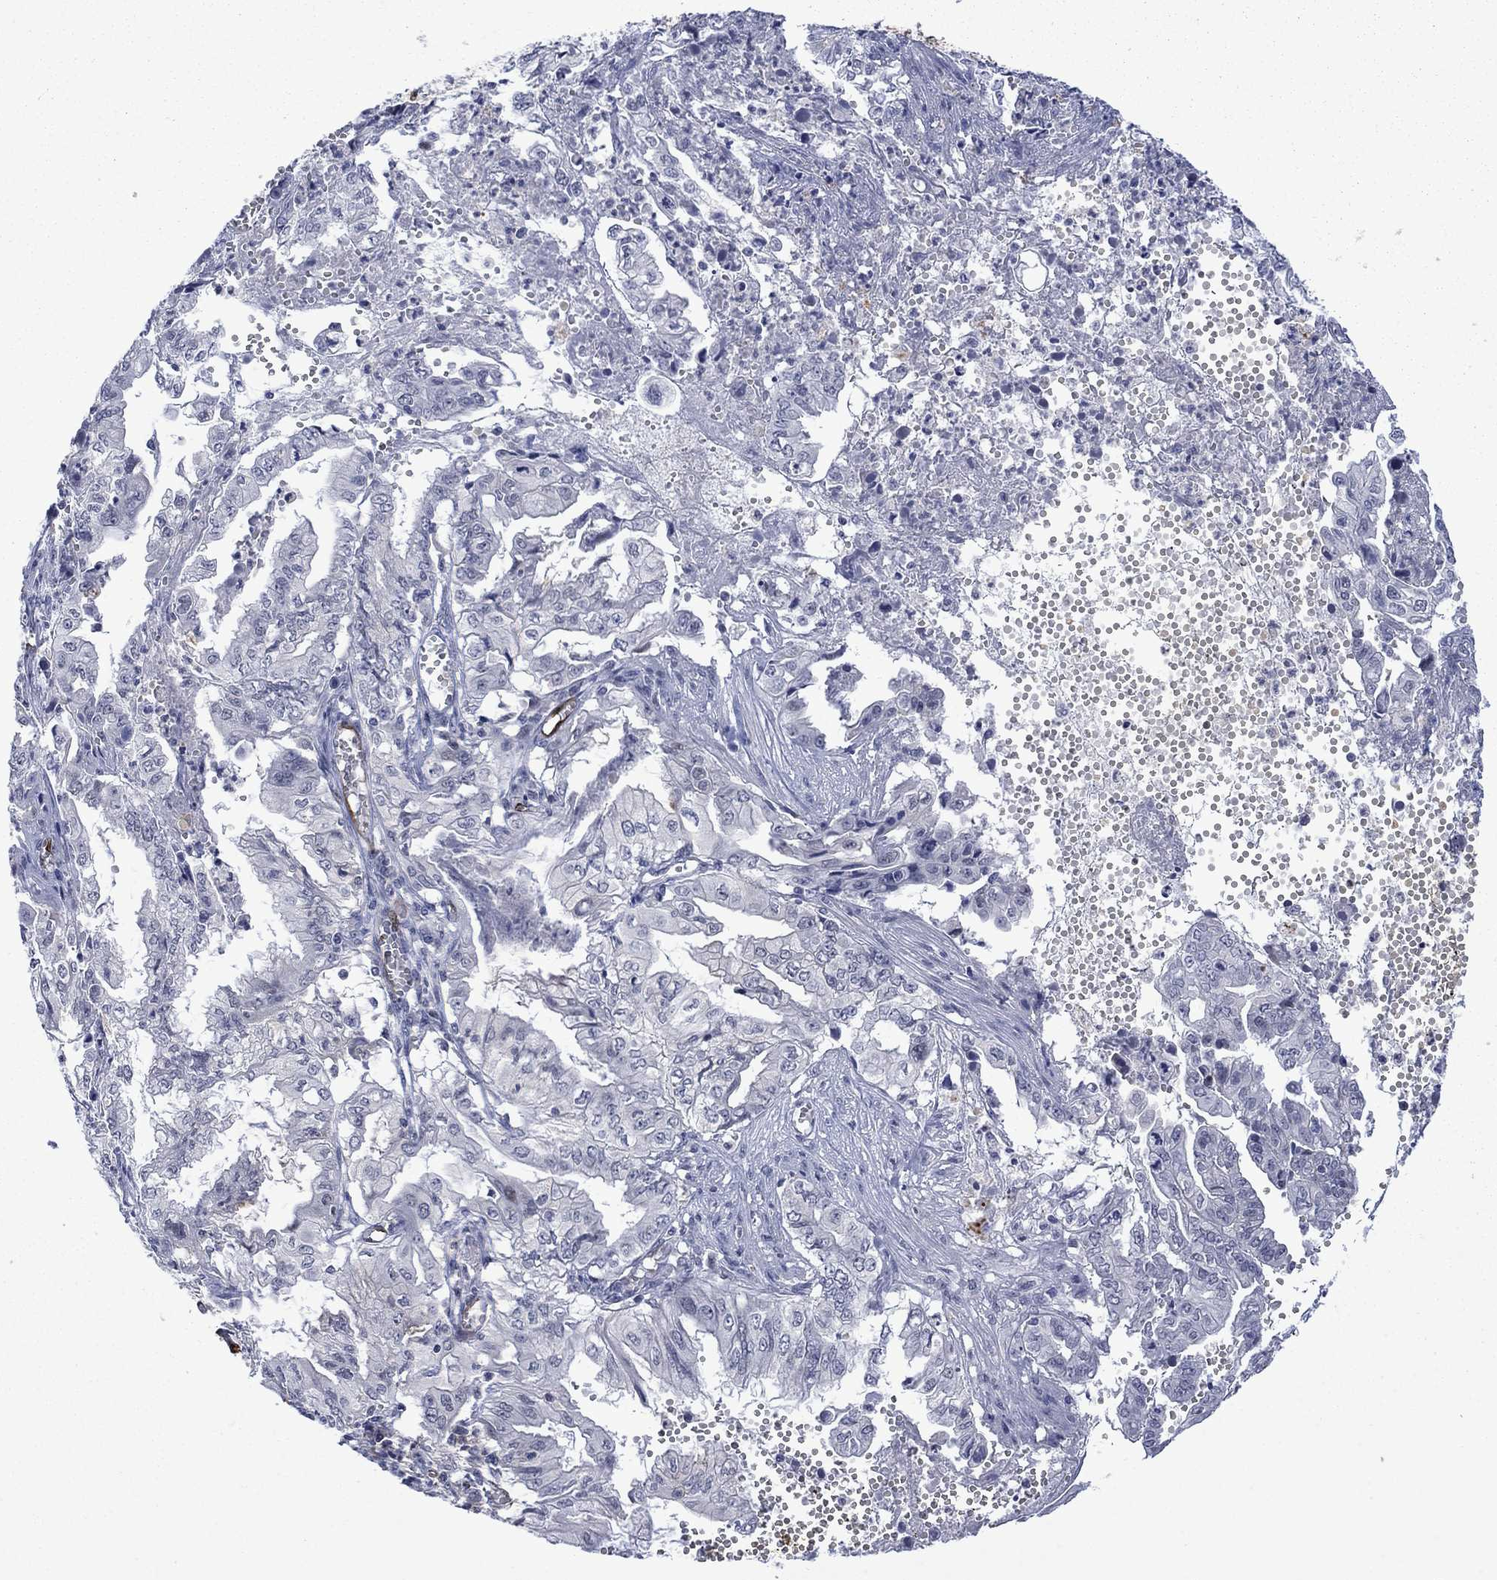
{"staining": {"intensity": "negative", "quantity": "none", "location": "none"}, "tissue": "pancreatic cancer", "cell_type": "Tumor cells", "image_type": "cancer", "snomed": [{"axis": "morphology", "description": "Adenocarcinoma, NOS"}, {"axis": "topography", "description": "Pancreas"}], "caption": "IHC of human pancreatic cancer exhibits no expression in tumor cells. (IHC, brightfield microscopy, high magnification).", "gene": "AGL", "patient": {"sex": "male", "age": 68}}